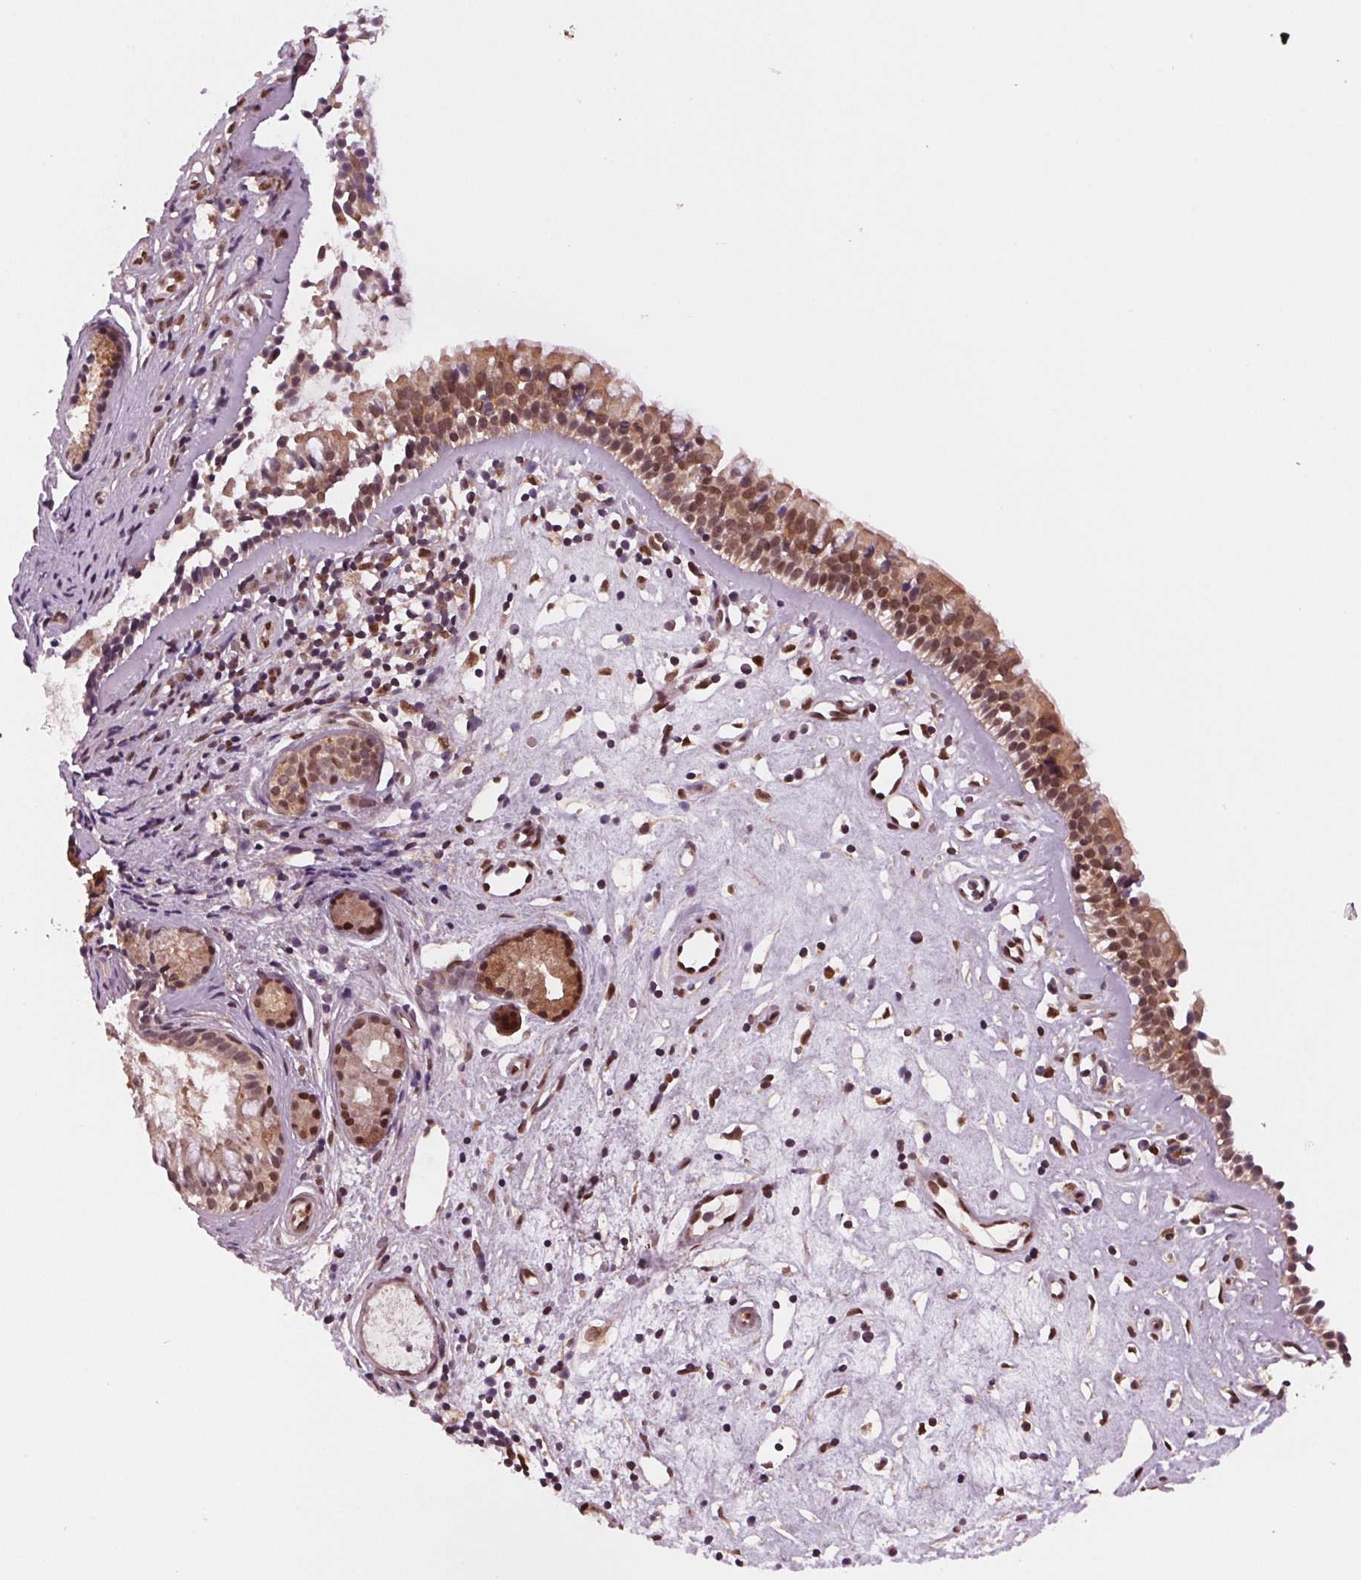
{"staining": {"intensity": "moderate", "quantity": ">75%", "location": "cytoplasmic/membranous,nuclear"}, "tissue": "nasopharynx", "cell_type": "Respiratory epithelial cells", "image_type": "normal", "snomed": [{"axis": "morphology", "description": "Normal tissue, NOS"}, {"axis": "topography", "description": "Nasopharynx"}], "caption": "Protein analysis of unremarkable nasopharynx shows moderate cytoplasmic/membranous,nuclear expression in approximately >75% of respiratory epithelial cells.", "gene": "STAT3", "patient": {"sex": "female", "age": 52}}